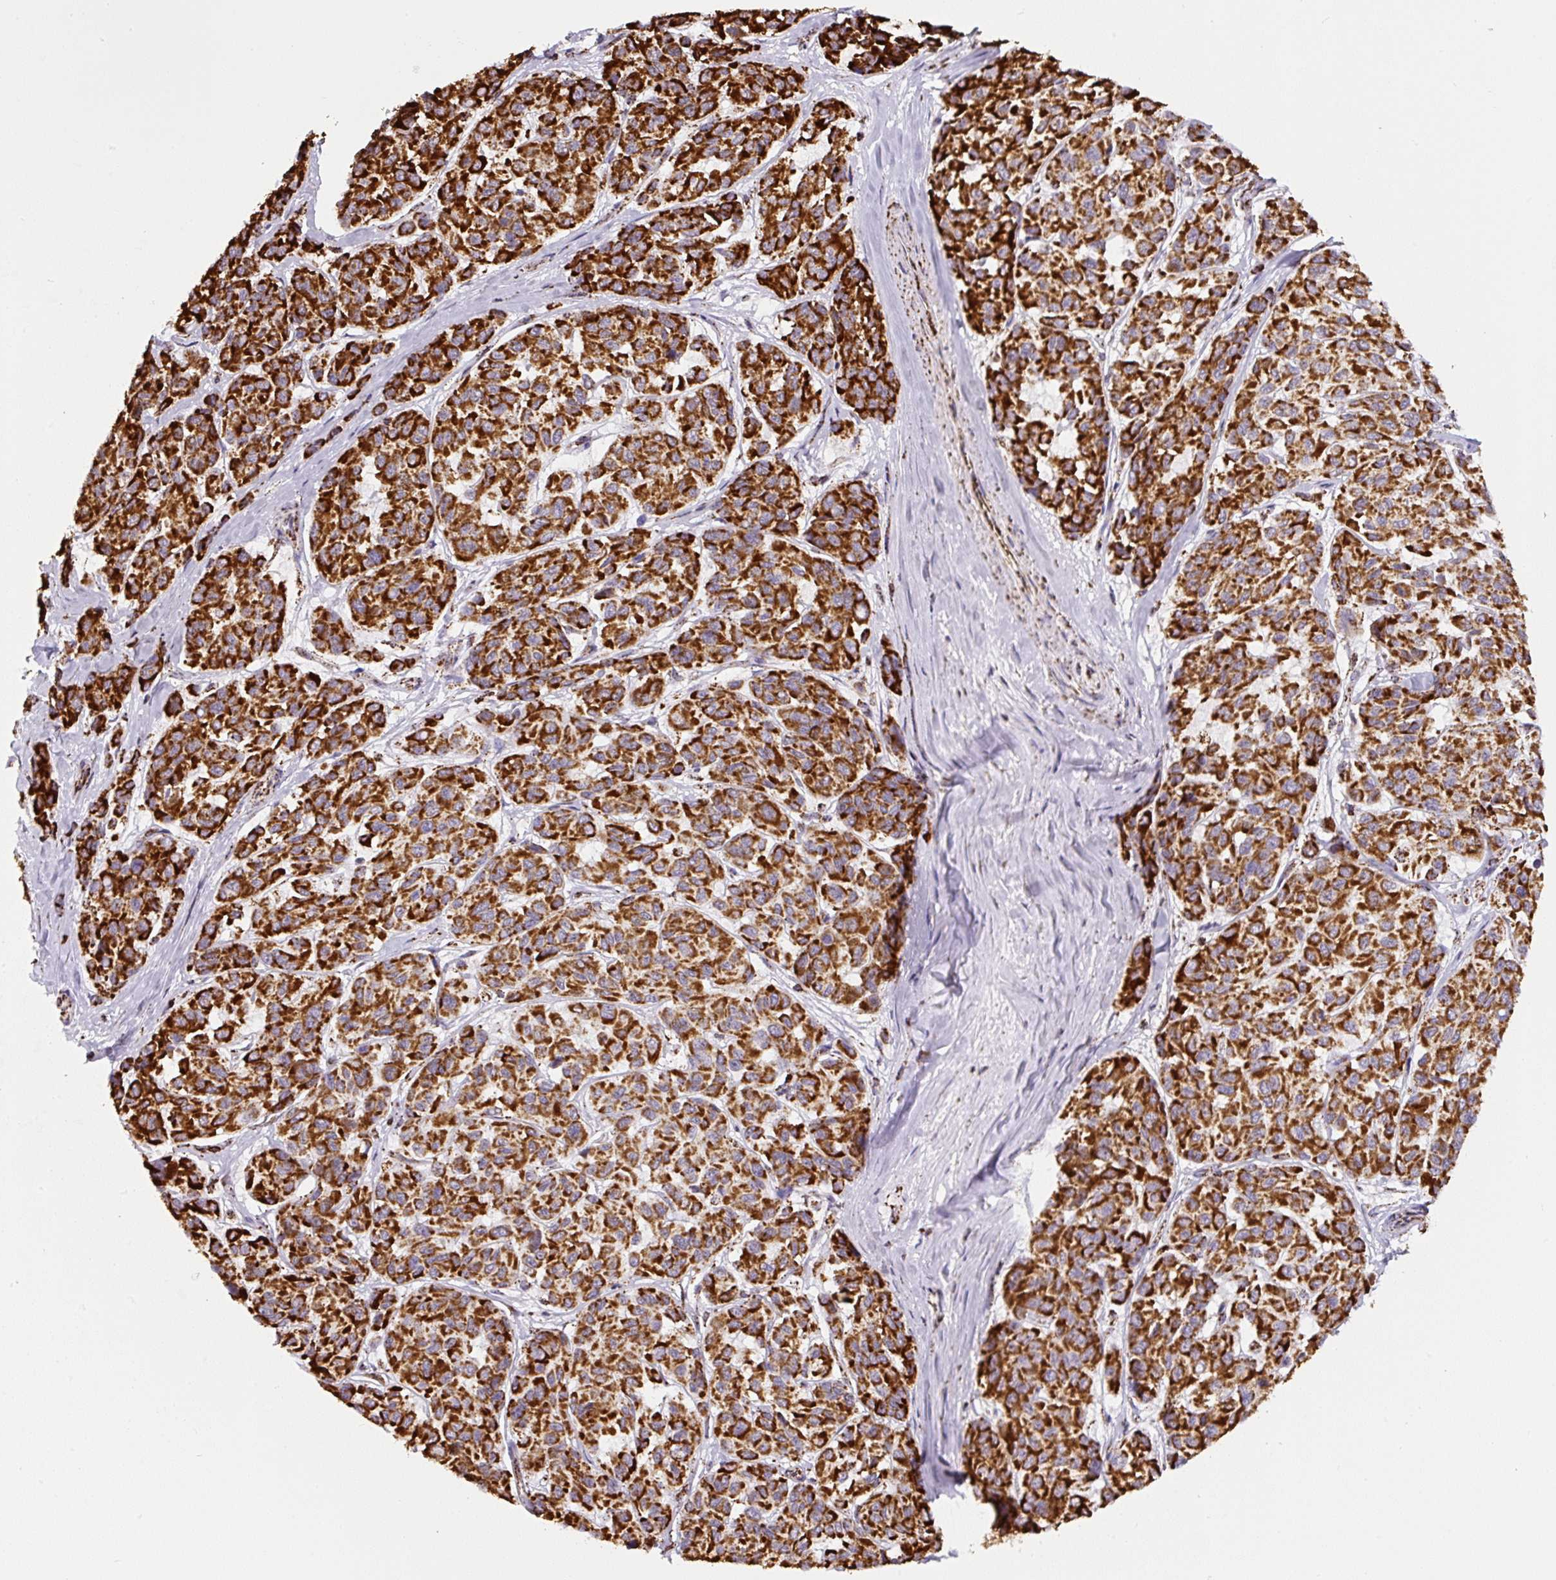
{"staining": {"intensity": "strong", "quantity": ">75%", "location": "cytoplasmic/membranous"}, "tissue": "melanoma", "cell_type": "Tumor cells", "image_type": "cancer", "snomed": [{"axis": "morphology", "description": "Malignant melanoma, NOS"}, {"axis": "topography", "description": "Skin"}], "caption": "A brown stain labels strong cytoplasmic/membranous positivity of a protein in human malignant melanoma tumor cells.", "gene": "ATP5F1A", "patient": {"sex": "female", "age": 66}}